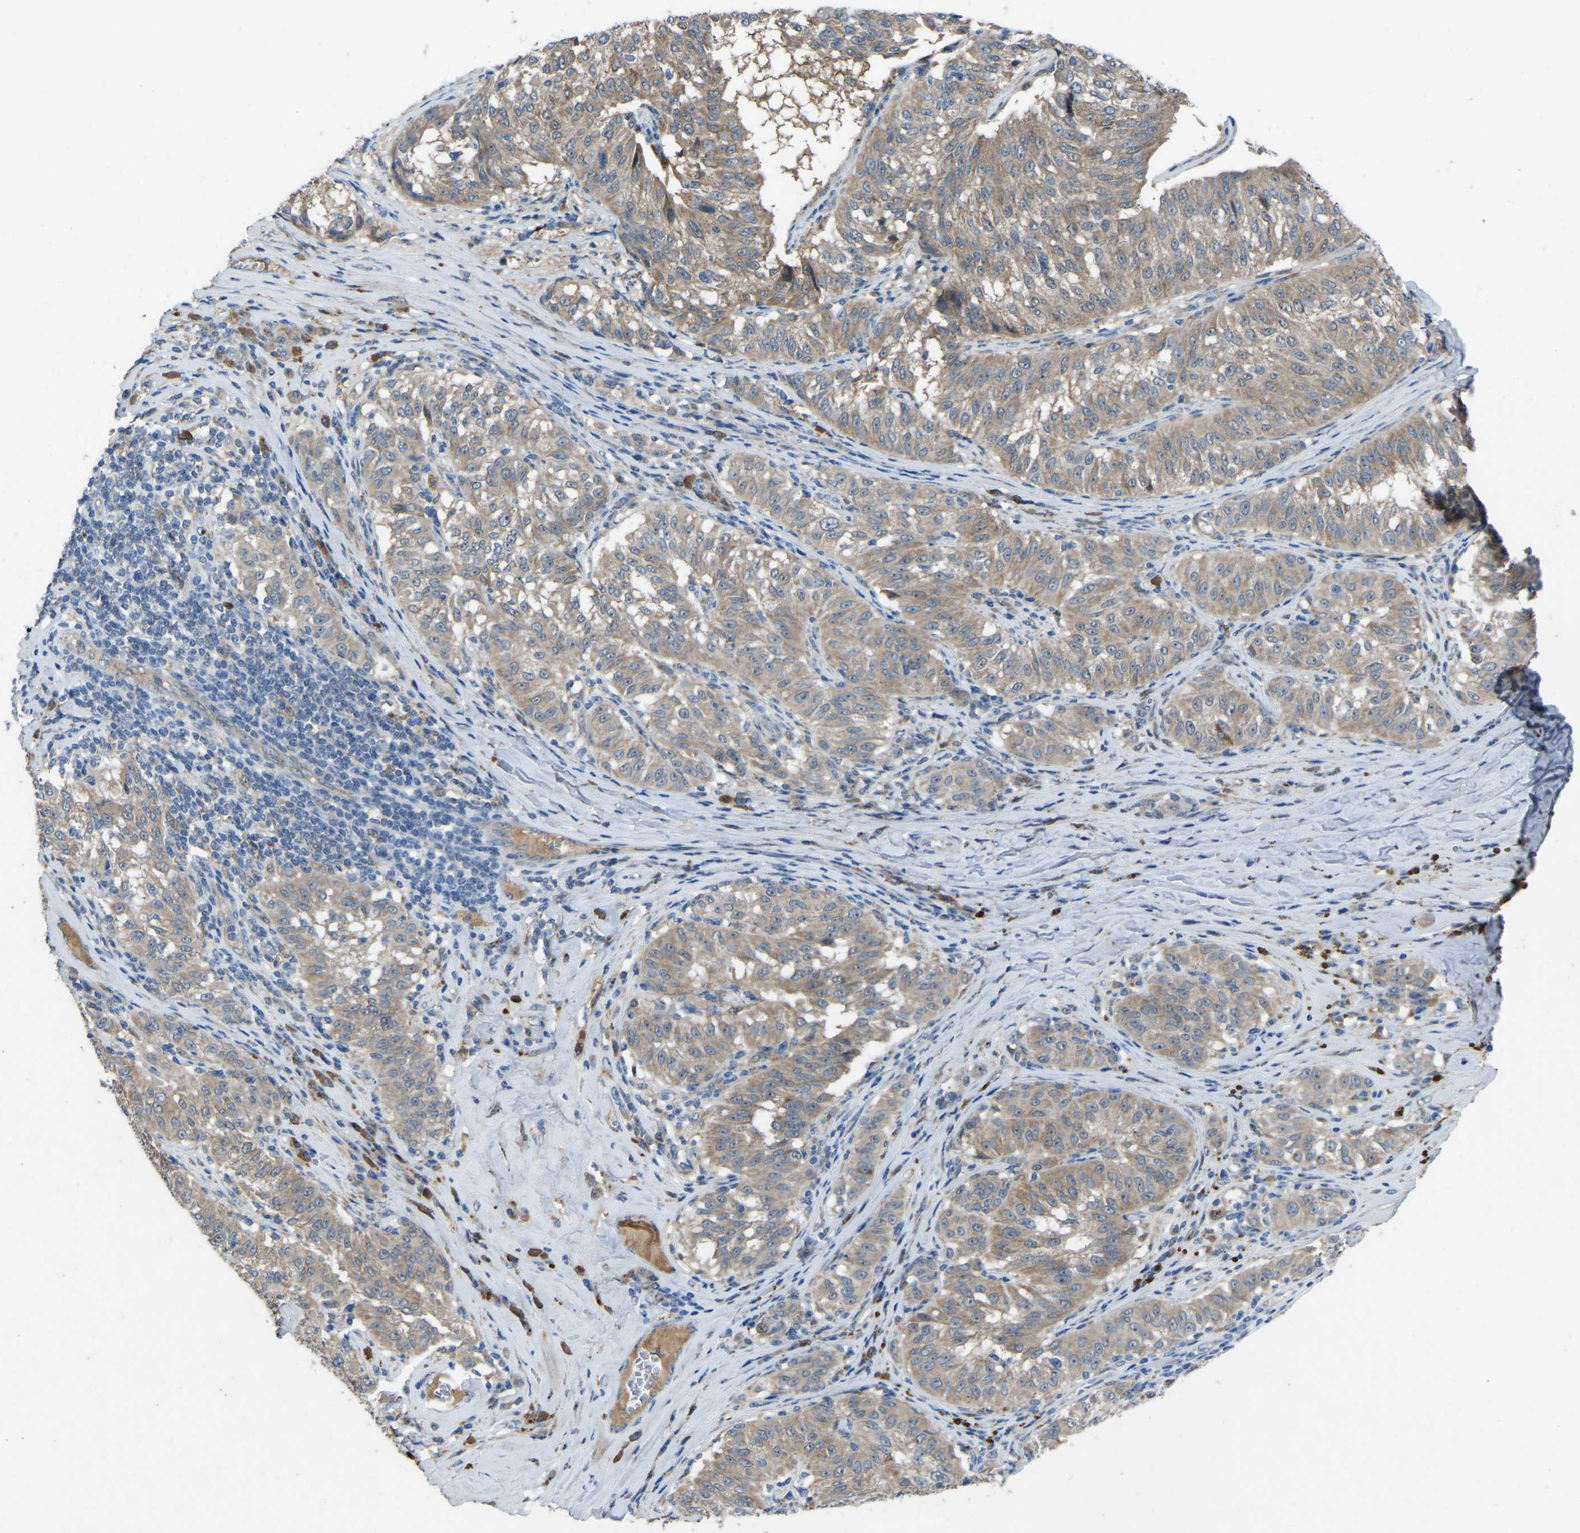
{"staining": {"intensity": "moderate", "quantity": ">75%", "location": "cytoplasmic/membranous"}, "tissue": "melanoma", "cell_type": "Tumor cells", "image_type": "cancer", "snomed": [{"axis": "morphology", "description": "Malignant melanoma, NOS"}, {"axis": "topography", "description": "Skin"}], "caption": "Protein positivity by immunohistochemistry (IHC) reveals moderate cytoplasmic/membranous positivity in about >75% of tumor cells in malignant melanoma.", "gene": "FHIT", "patient": {"sex": "female", "age": 72}}